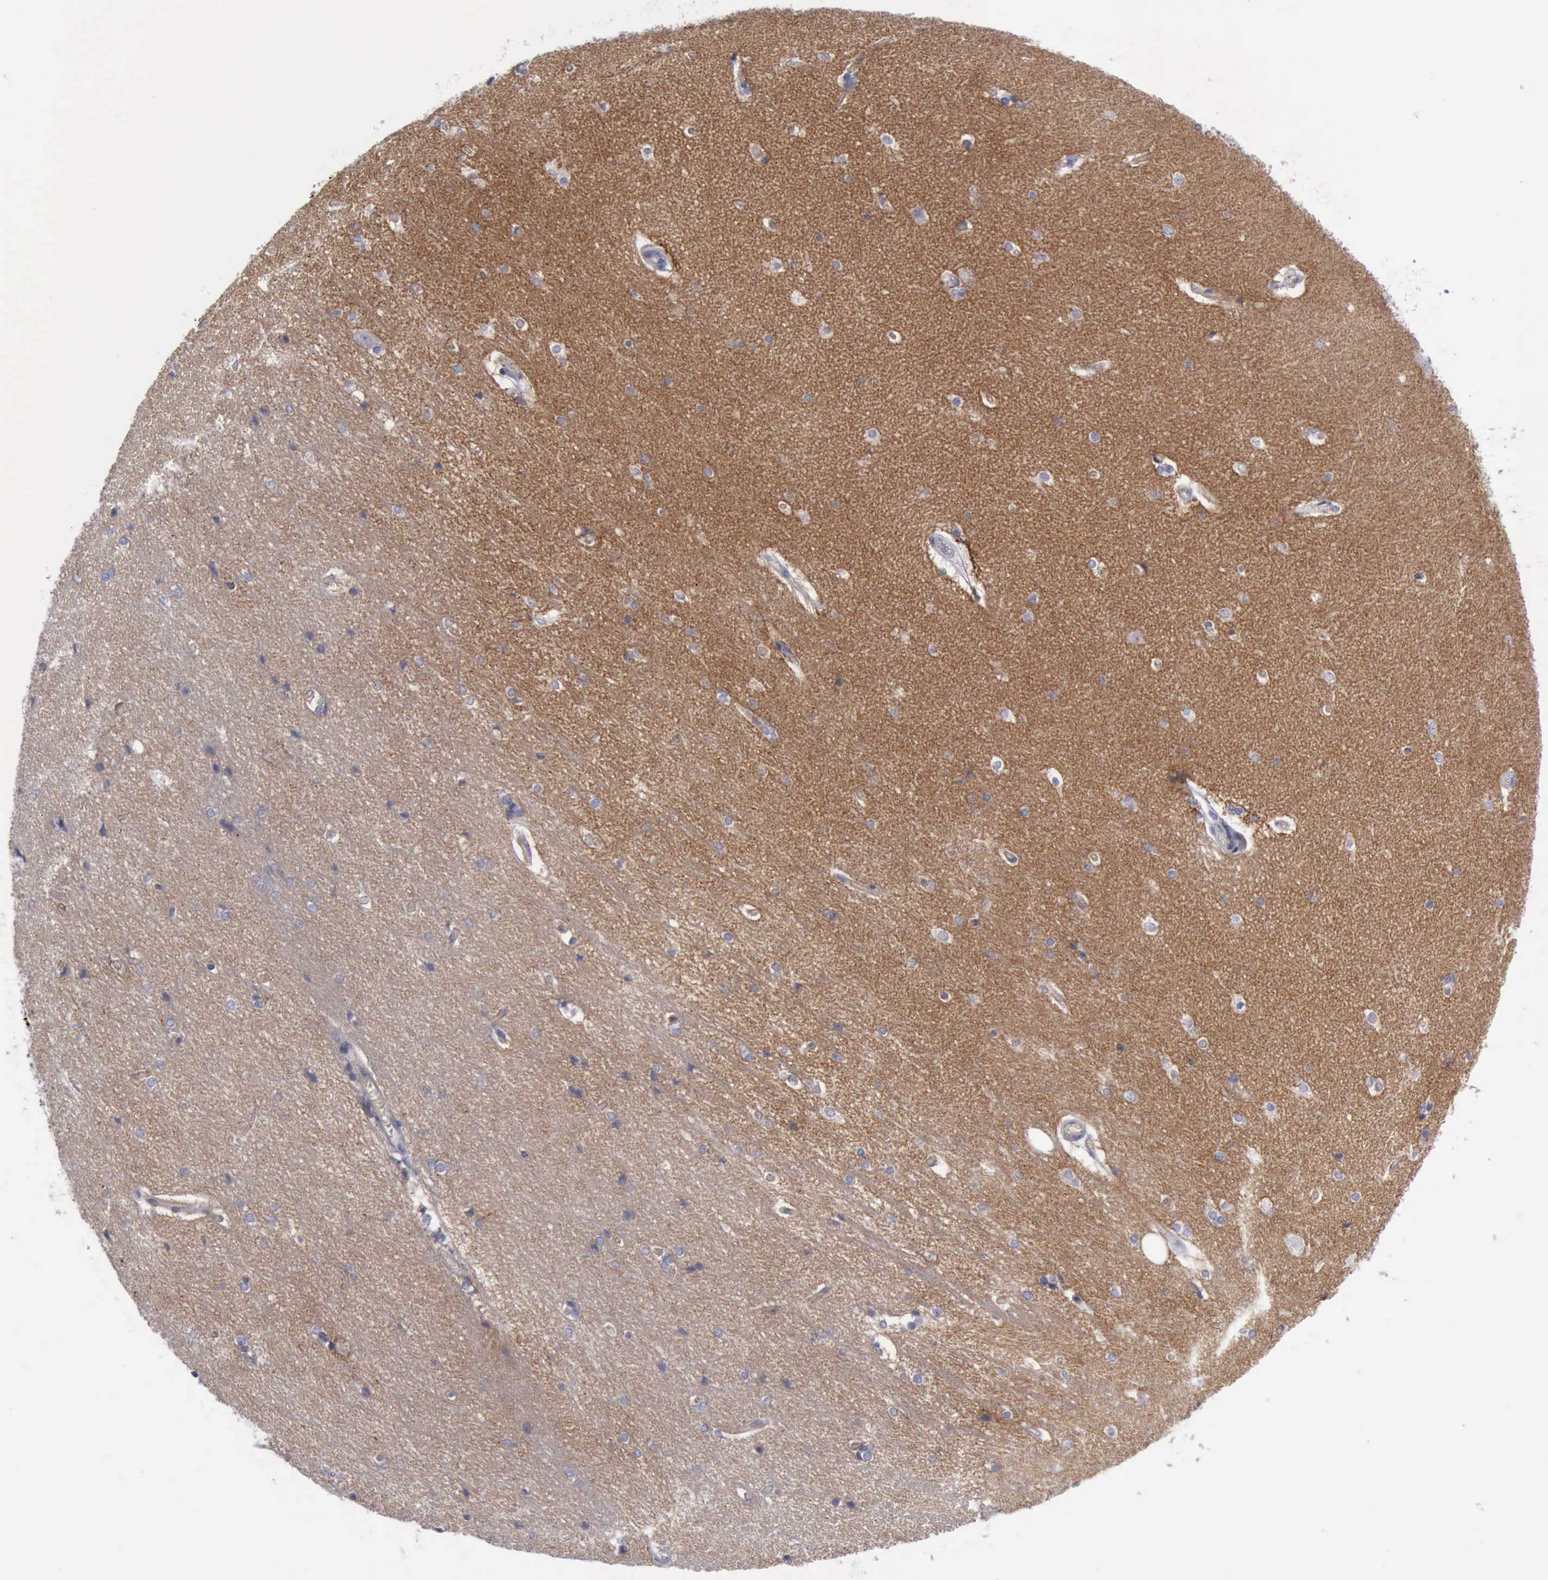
{"staining": {"intensity": "negative", "quantity": "none", "location": "none"}, "tissue": "hippocampus", "cell_type": "Glial cells", "image_type": "normal", "snomed": [{"axis": "morphology", "description": "Normal tissue, NOS"}, {"axis": "topography", "description": "Hippocampus"}], "caption": "Immunohistochemistry (IHC) image of normal hippocampus: human hippocampus stained with DAB (3,3'-diaminobenzidine) demonstrates no significant protein positivity in glial cells.", "gene": "CDH2", "patient": {"sex": "female", "age": 19}}